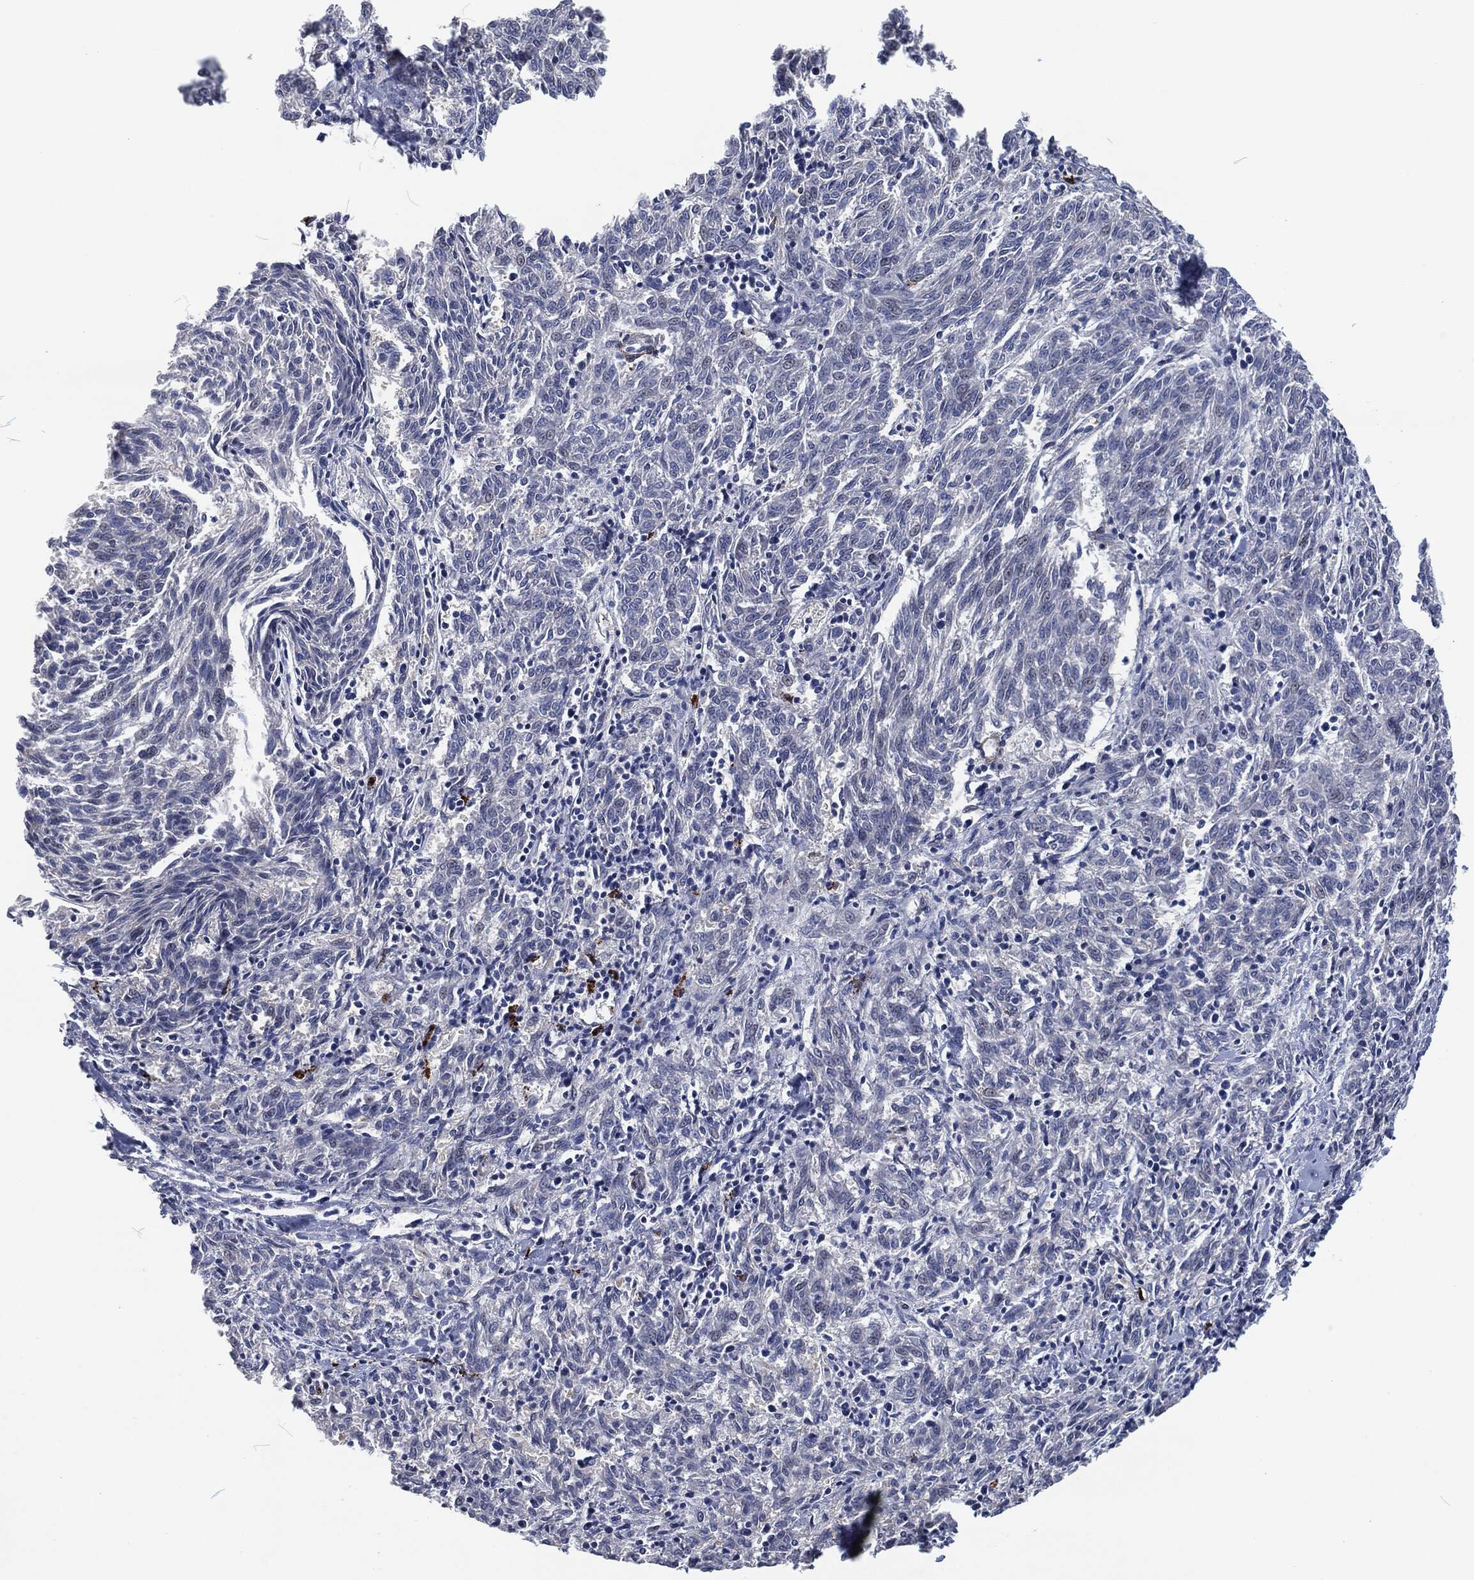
{"staining": {"intensity": "negative", "quantity": "none", "location": "none"}, "tissue": "melanoma", "cell_type": "Tumor cells", "image_type": "cancer", "snomed": [{"axis": "morphology", "description": "Malignant melanoma, NOS"}, {"axis": "topography", "description": "Skin"}], "caption": "This is a histopathology image of IHC staining of melanoma, which shows no expression in tumor cells.", "gene": "MPO", "patient": {"sex": "female", "age": 72}}